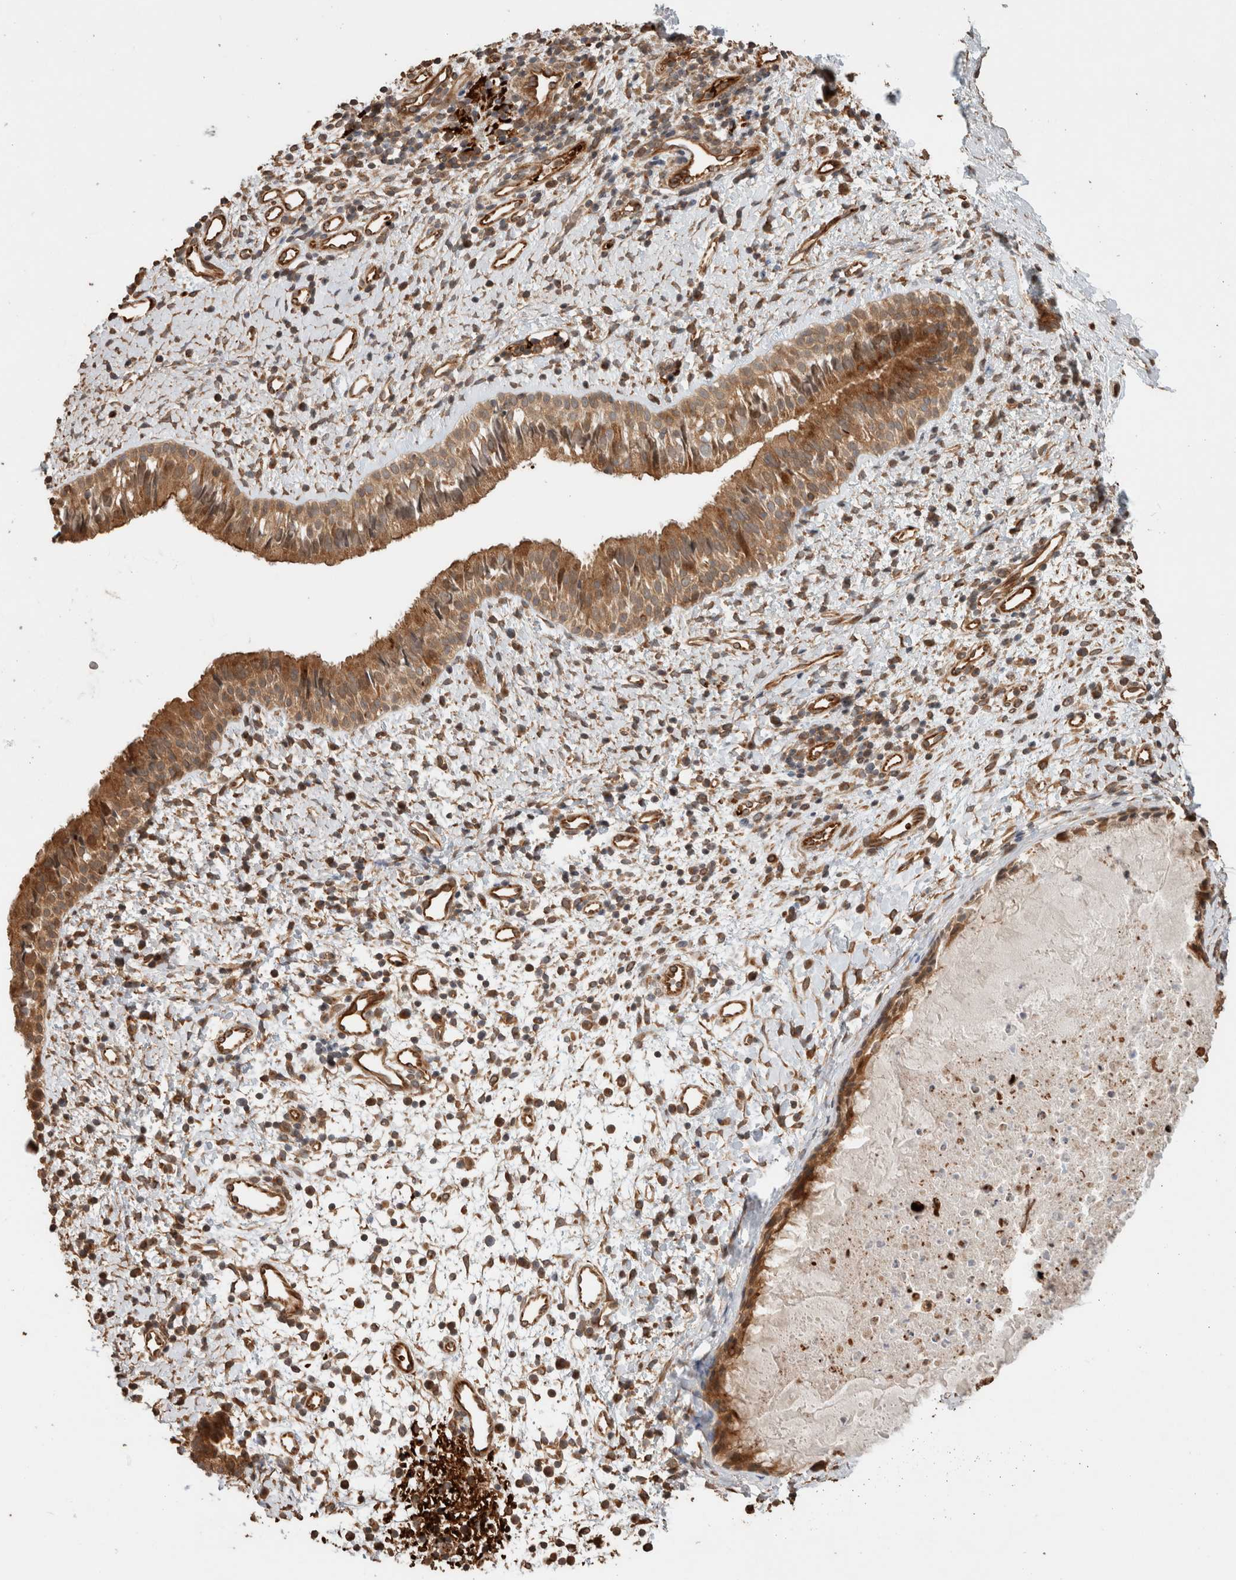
{"staining": {"intensity": "moderate", "quantity": ">75%", "location": "cytoplasmic/membranous"}, "tissue": "nasopharynx", "cell_type": "Respiratory epithelial cells", "image_type": "normal", "snomed": [{"axis": "morphology", "description": "Normal tissue, NOS"}, {"axis": "topography", "description": "Nasopharynx"}], "caption": "Human nasopharynx stained for a protein (brown) reveals moderate cytoplasmic/membranous positive expression in approximately >75% of respiratory epithelial cells.", "gene": "OTUD6B", "patient": {"sex": "male", "age": 22}}